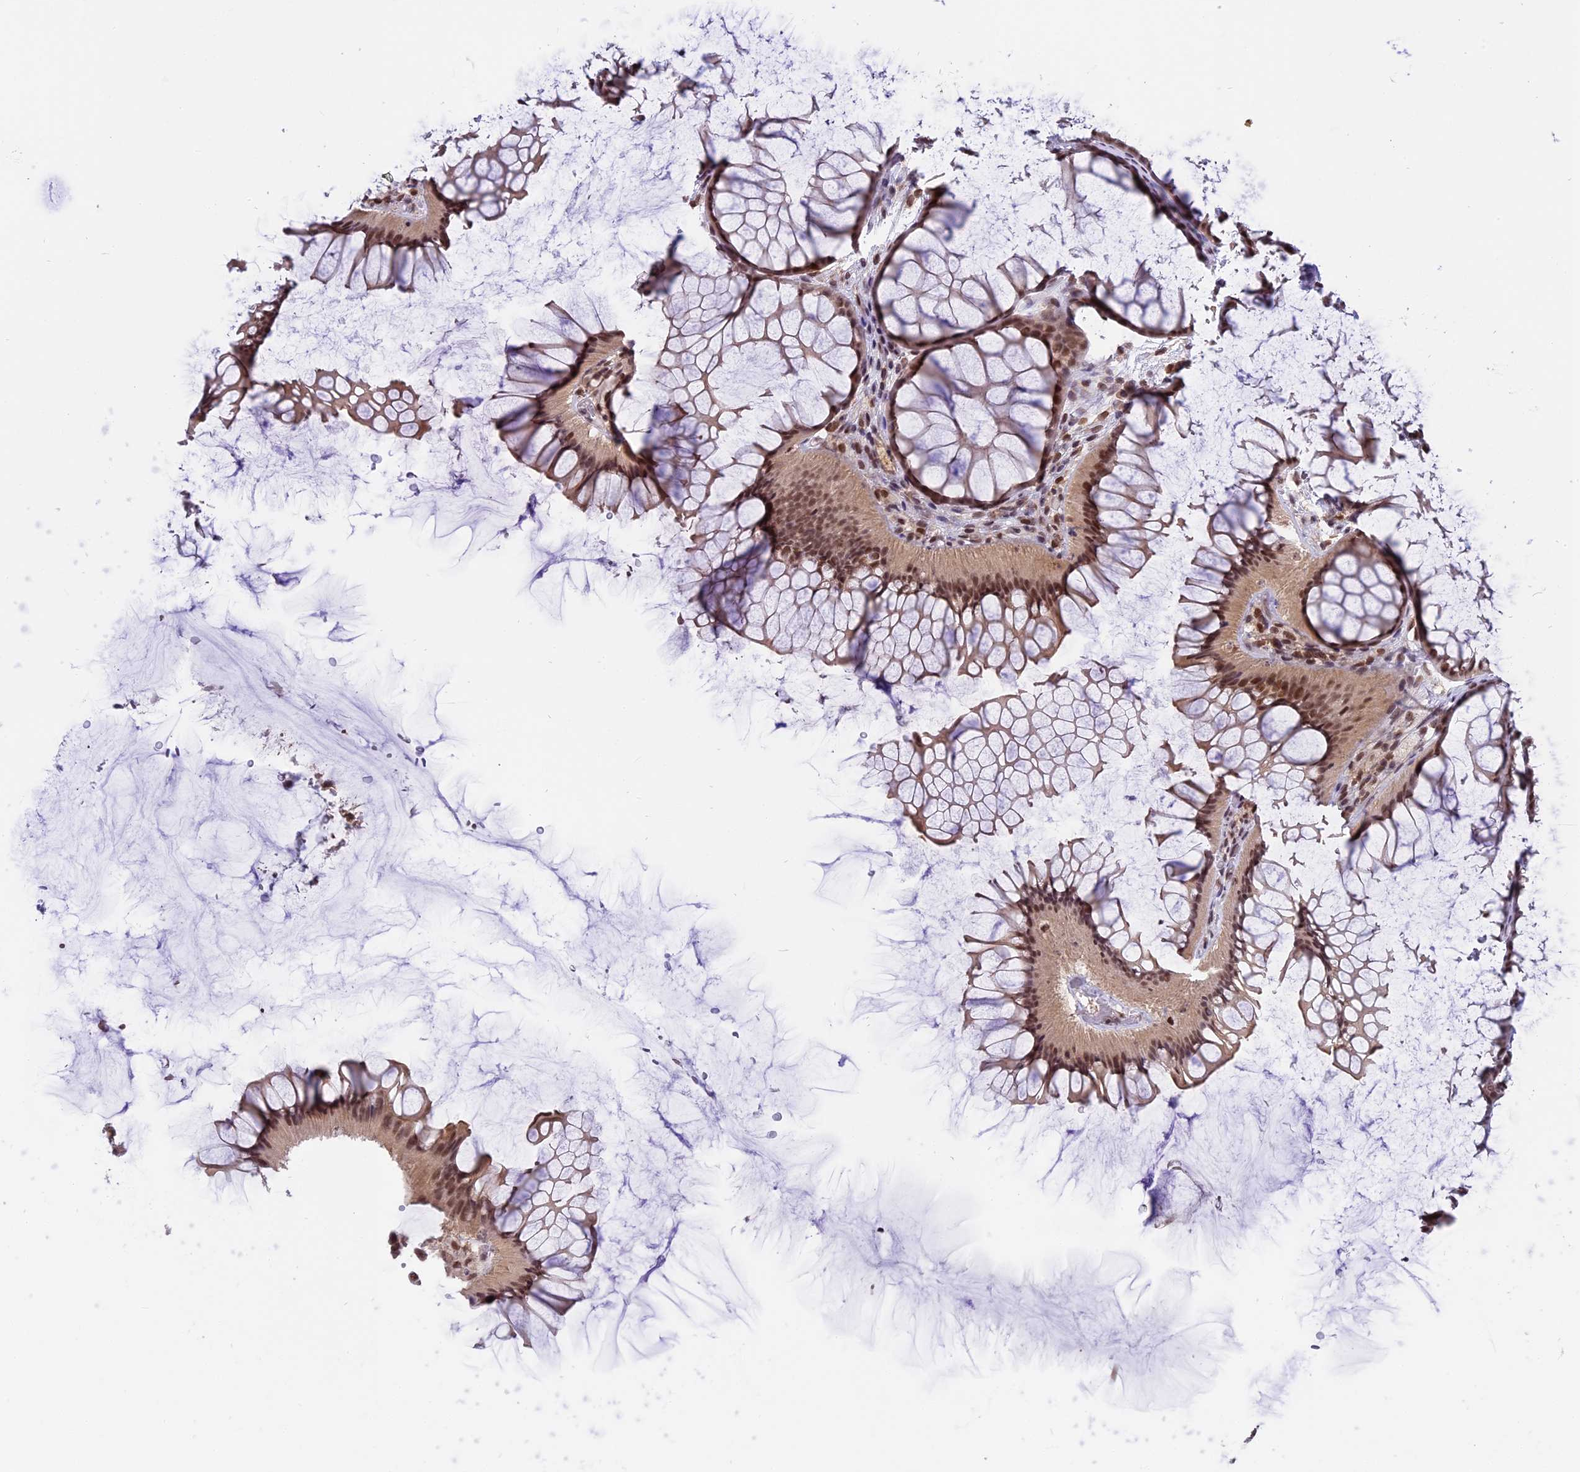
{"staining": {"intensity": "moderate", "quantity": ">75%", "location": "nuclear"}, "tissue": "colon", "cell_type": "Endothelial cells", "image_type": "normal", "snomed": [{"axis": "morphology", "description": "Normal tissue, NOS"}, {"axis": "topography", "description": "Colon"}], "caption": "A medium amount of moderate nuclear expression is seen in approximately >75% of endothelial cells in benign colon. The protein of interest is shown in brown color, while the nuclei are stained blue.", "gene": "TADA3", "patient": {"sex": "female", "age": 82}}